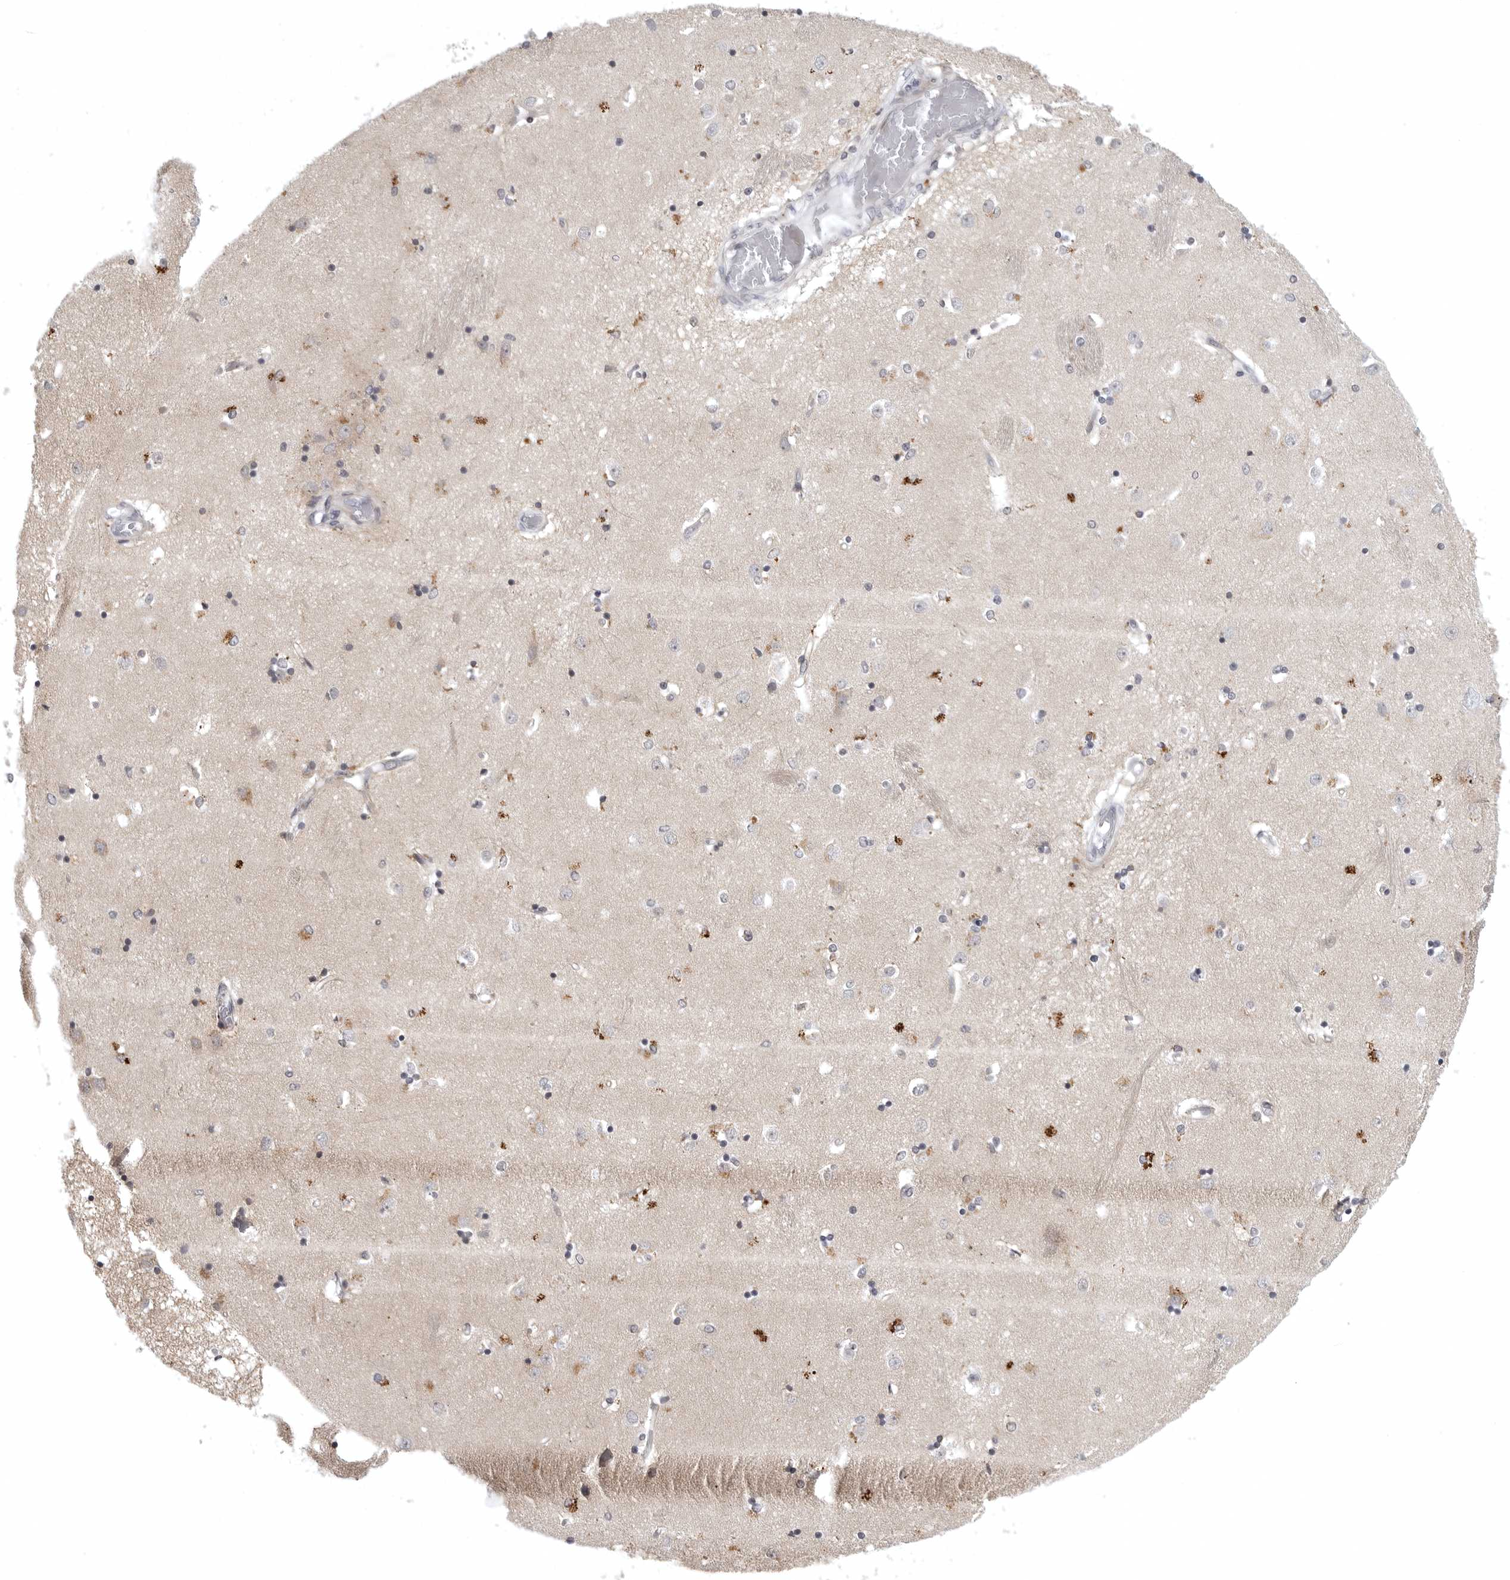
{"staining": {"intensity": "moderate", "quantity": "<25%", "location": "cytoplasmic/membranous"}, "tissue": "caudate", "cell_type": "Glial cells", "image_type": "normal", "snomed": [{"axis": "morphology", "description": "Normal tissue, NOS"}, {"axis": "topography", "description": "Lateral ventricle wall"}], "caption": "High-magnification brightfield microscopy of normal caudate stained with DAB (3,3'-diaminobenzidine) (brown) and counterstained with hematoxylin (blue). glial cells exhibit moderate cytoplasmic/membranous positivity is present in approximately<25% of cells.", "gene": "CD300LD", "patient": {"sex": "male", "age": 45}}